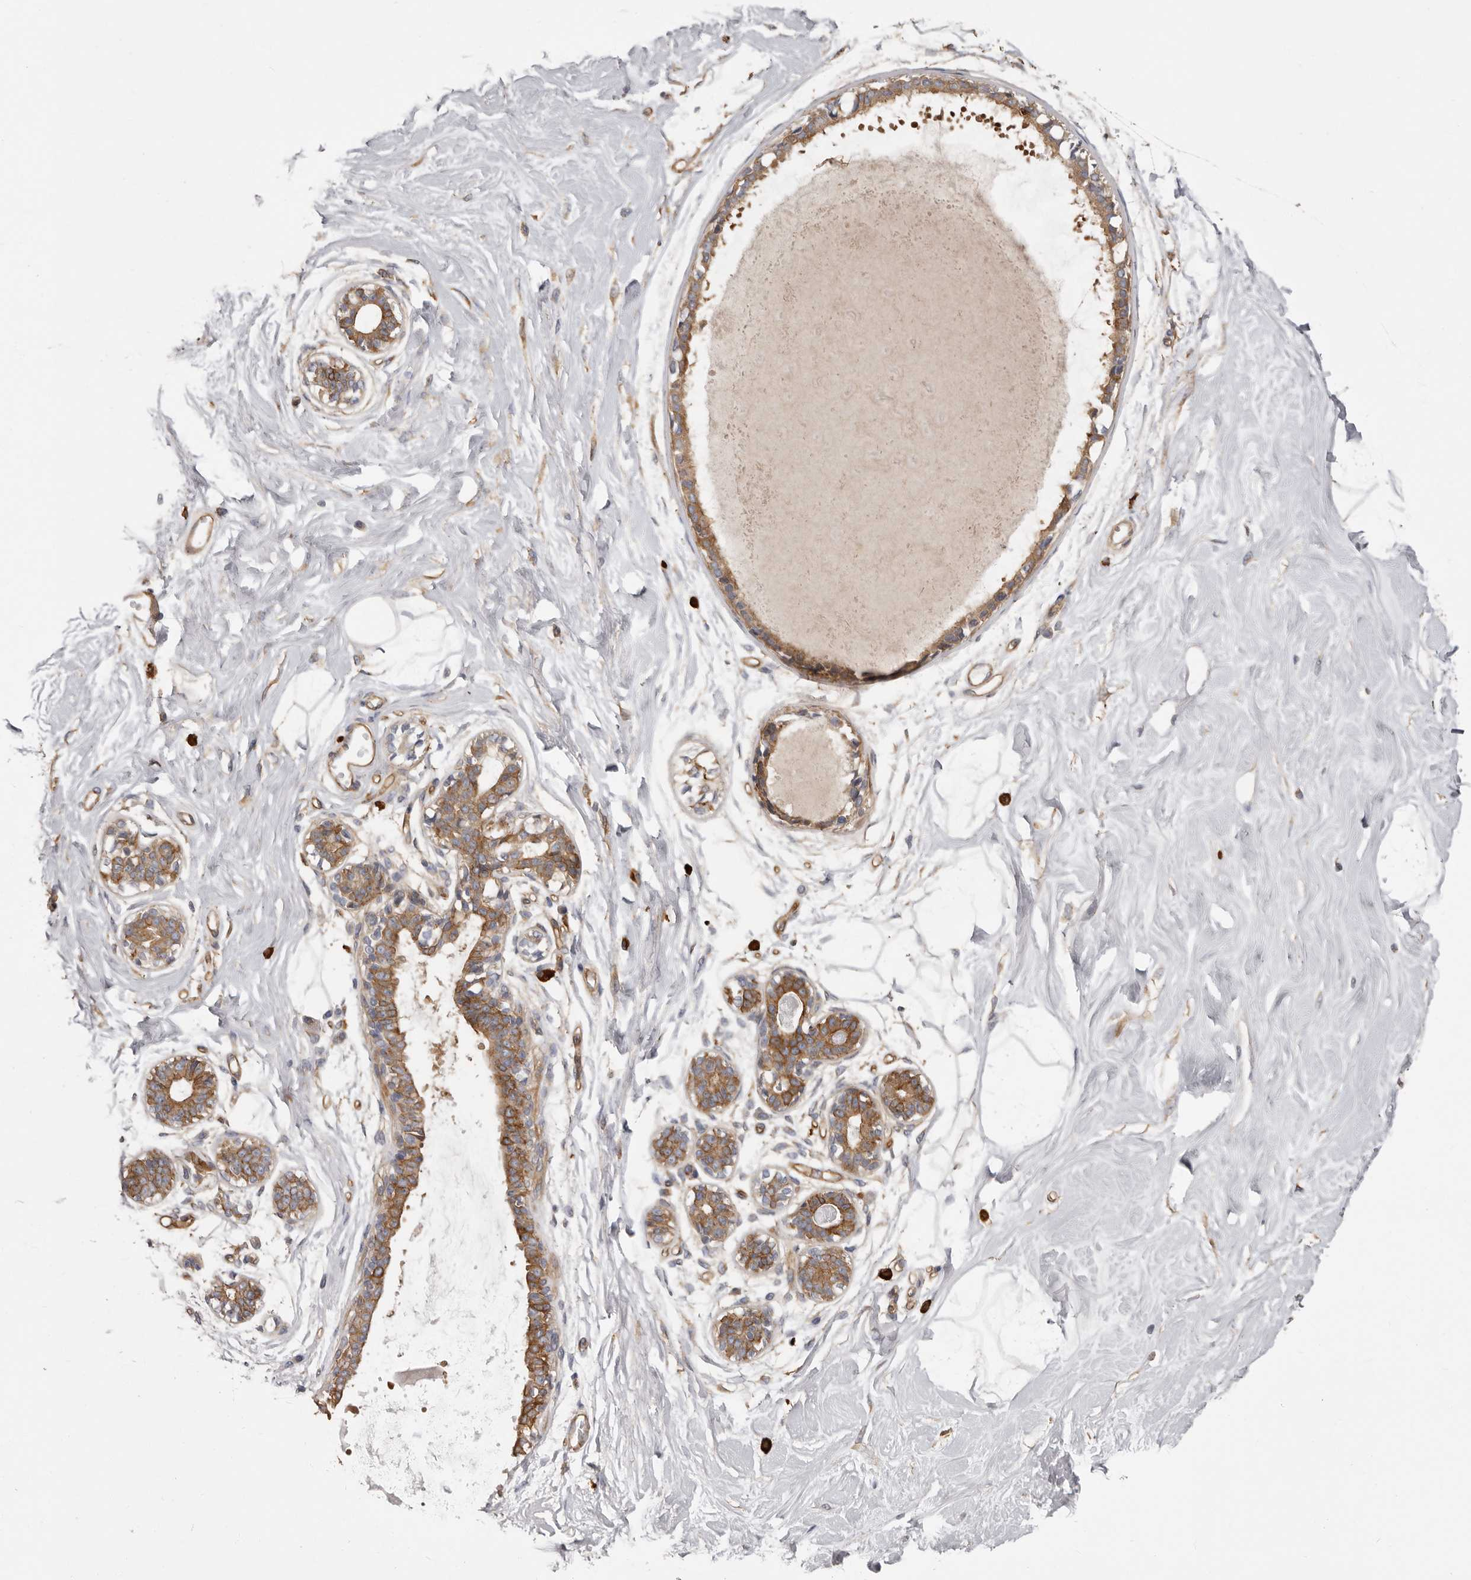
{"staining": {"intensity": "weak", "quantity": "<25%", "location": "cytoplasmic/membranous"}, "tissue": "breast", "cell_type": "Adipocytes", "image_type": "normal", "snomed": [{"axis": "morphology", "description": "Normal tissue, NOS"}, {"axis": "topography", "description": "Breast"}], "caption": "Adipocytes show no significant protein expression in normal breast.", "gene": "ENAH", "patient": {"sex": "female", "age": 45}}